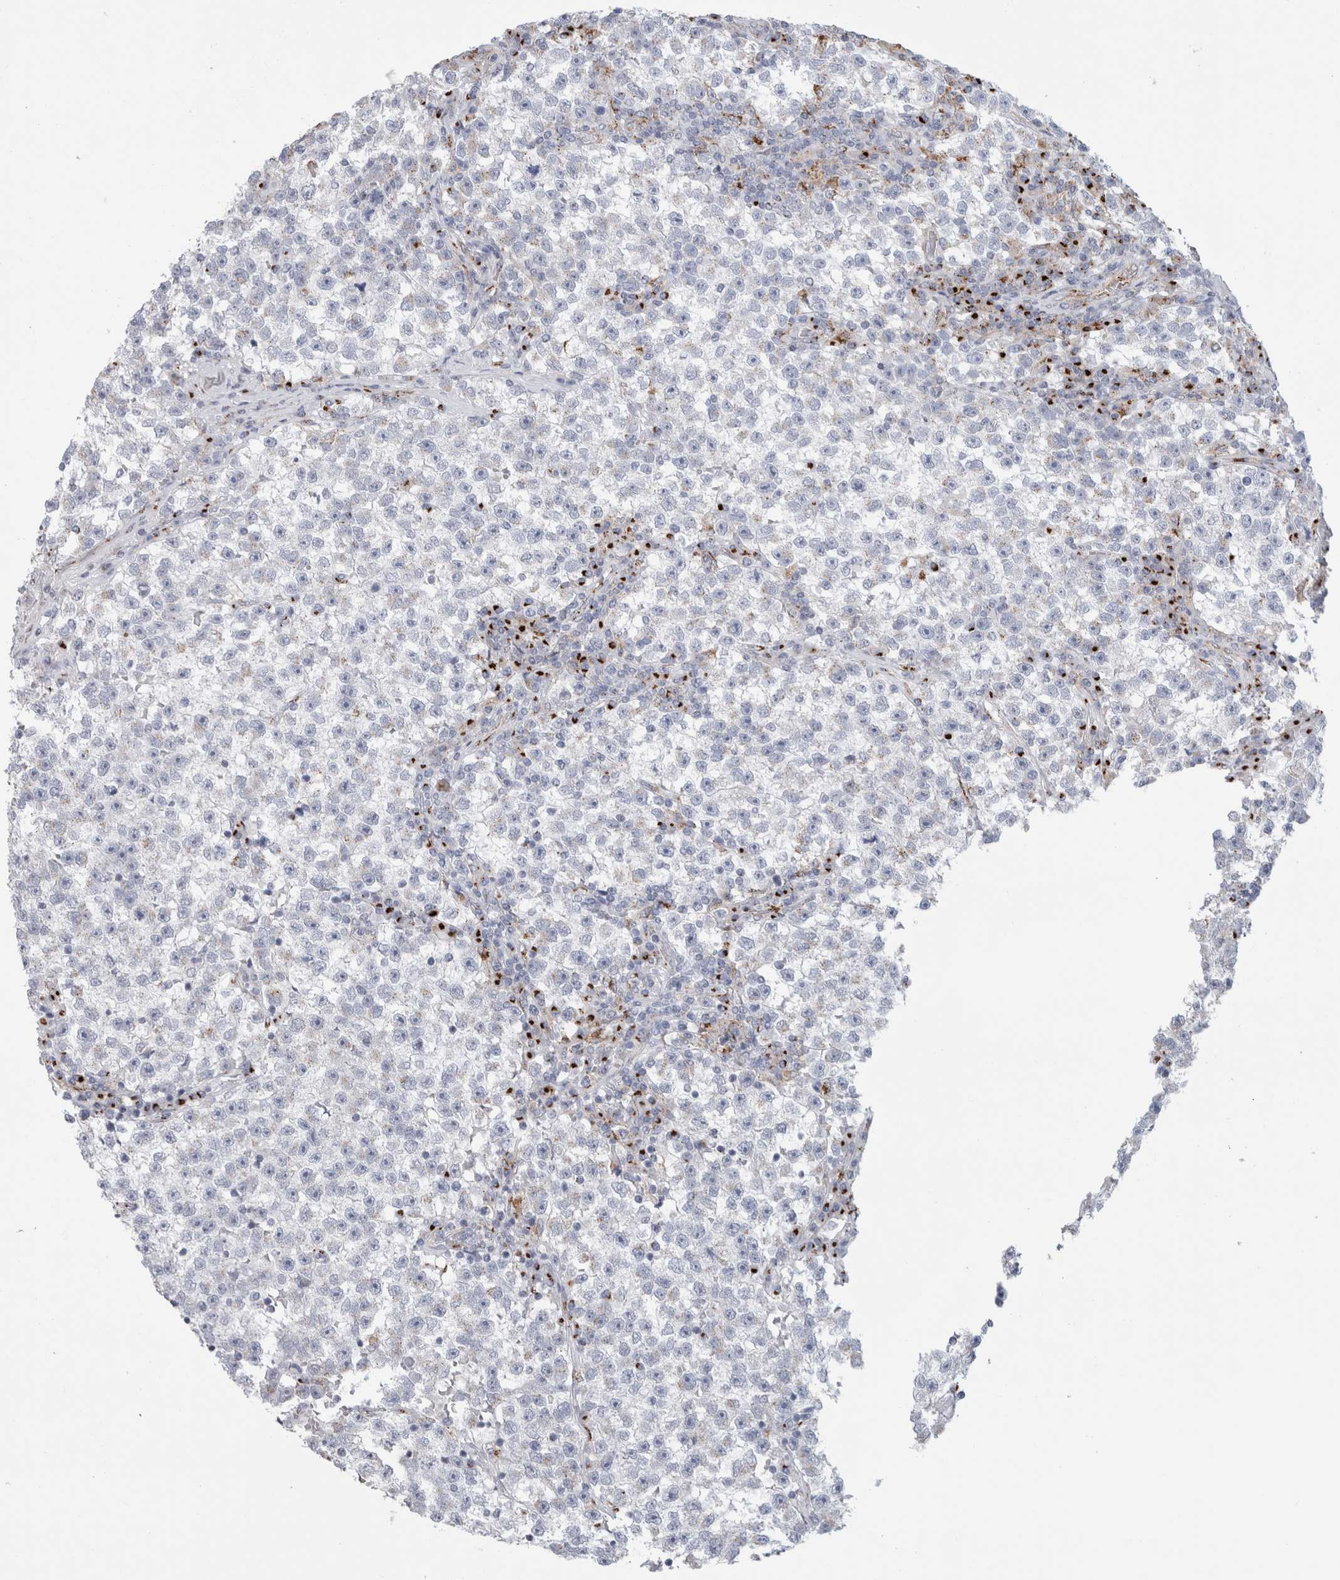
{"staining": {"intensity": "negative", "quantity": "none", "location": "none"}, "tissue": "testis cancer", "cell_type": "Tumor cells", "image_type": "cancer", "snomed": [{"axis": "morphology", "description": "Seminoma, NOS"}, {"axis": "topography", "description": "Testis"}], "caption": "Testis seminoma stained for a protein using immunohistochemistry (IHC) demonstrates no positivity tumor cells.", "gene": "MCFD2", "patient": {"sex": "male", "age": 22}}